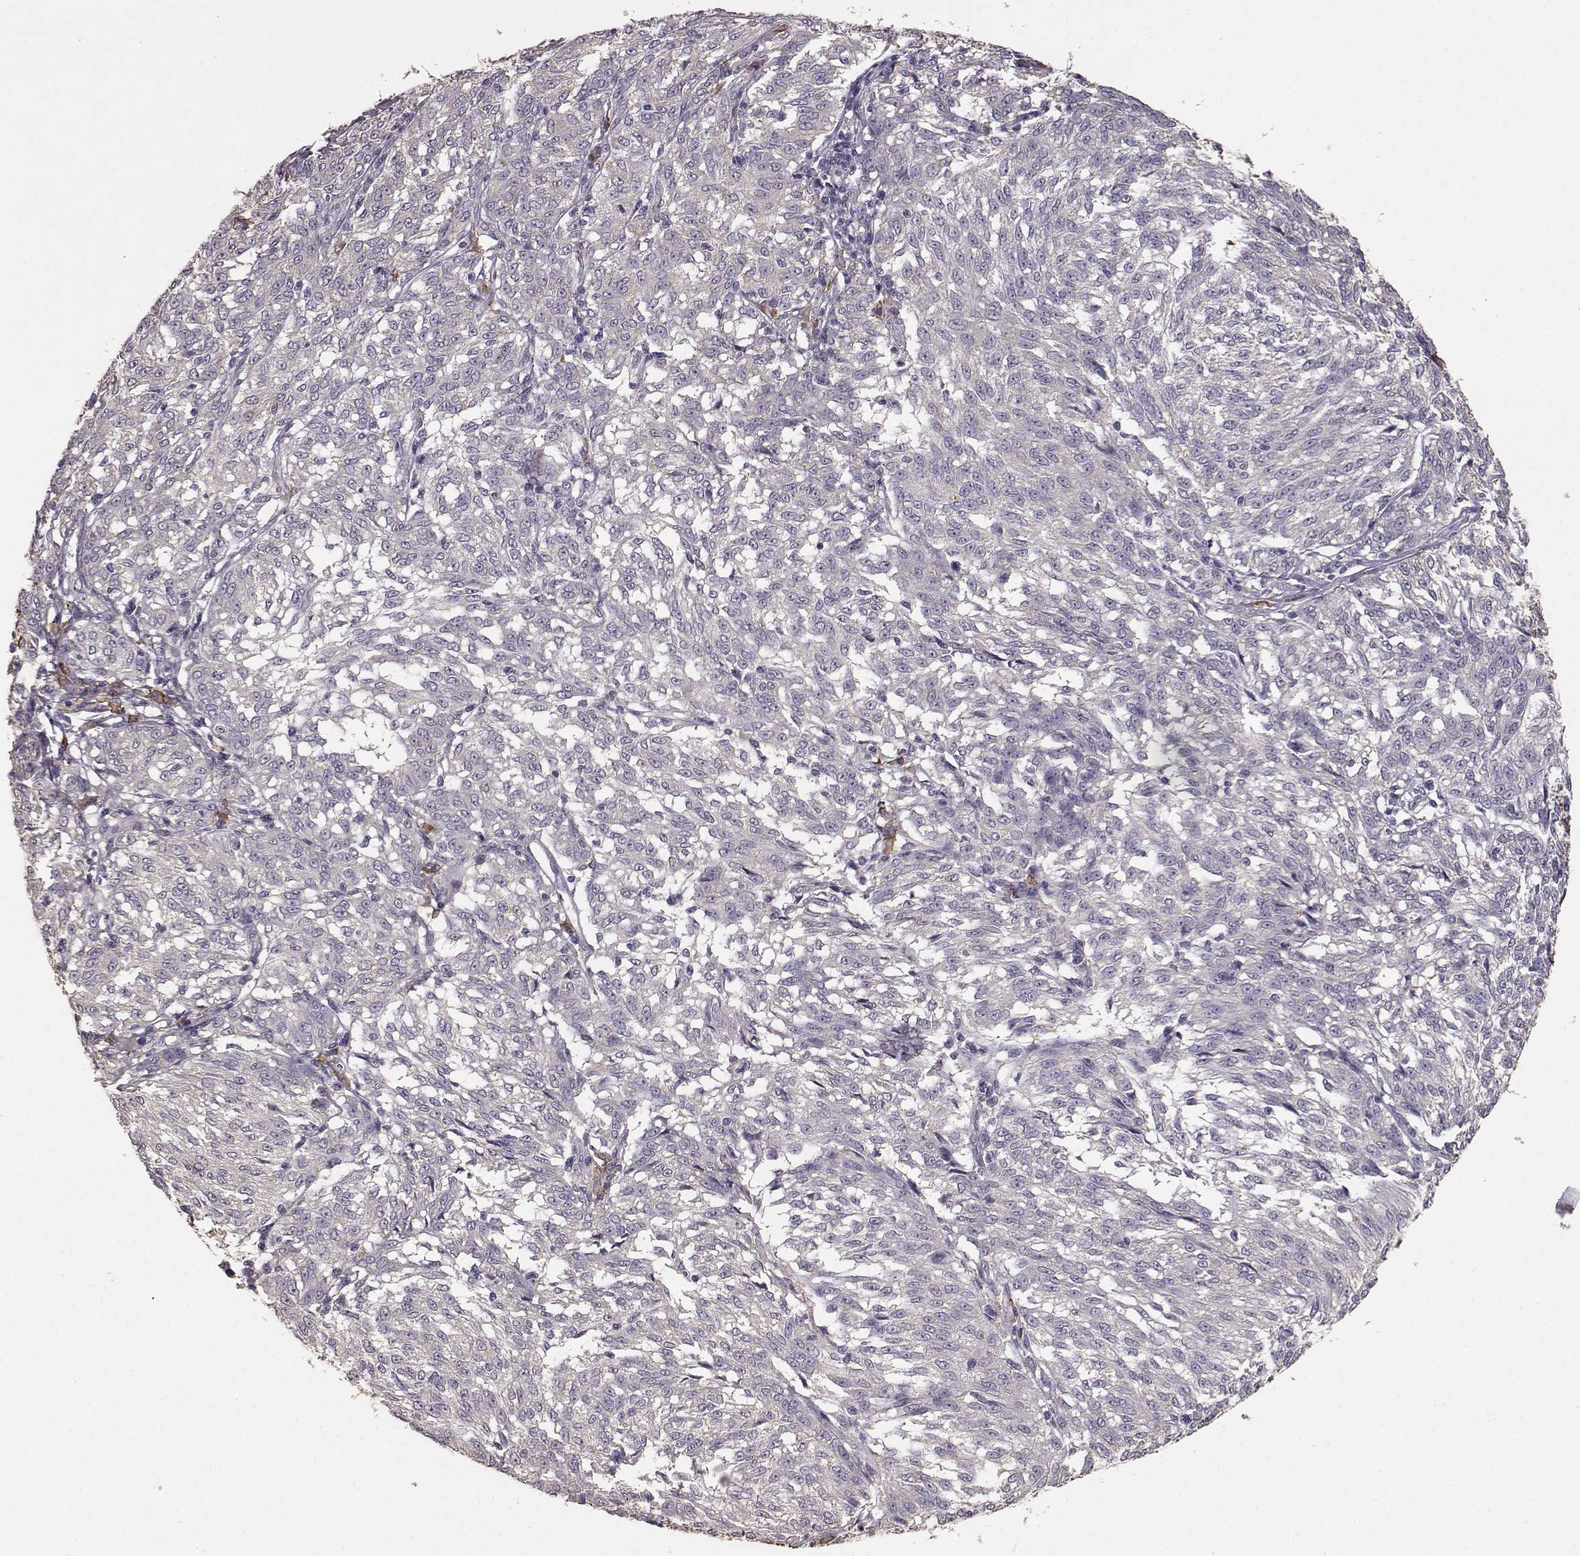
{"staining": {"intensity": "negative", "quantity": "none", "location": "none"}, "tissue": "melanoma", "cell_type": "Tumor cells", "image_type": "cancer", "snomed": [{"axis": "morphology", "description": "Malignant melanoma, NOS"}, {"axis": "topography", "description": "Skin"}], "caption": "Immunohistochemical staining of malignant melanoma exhibits no significant staining in tumor cells.", "gene": "GABRG3", "patient": {"sex": "female", "age": 72}}